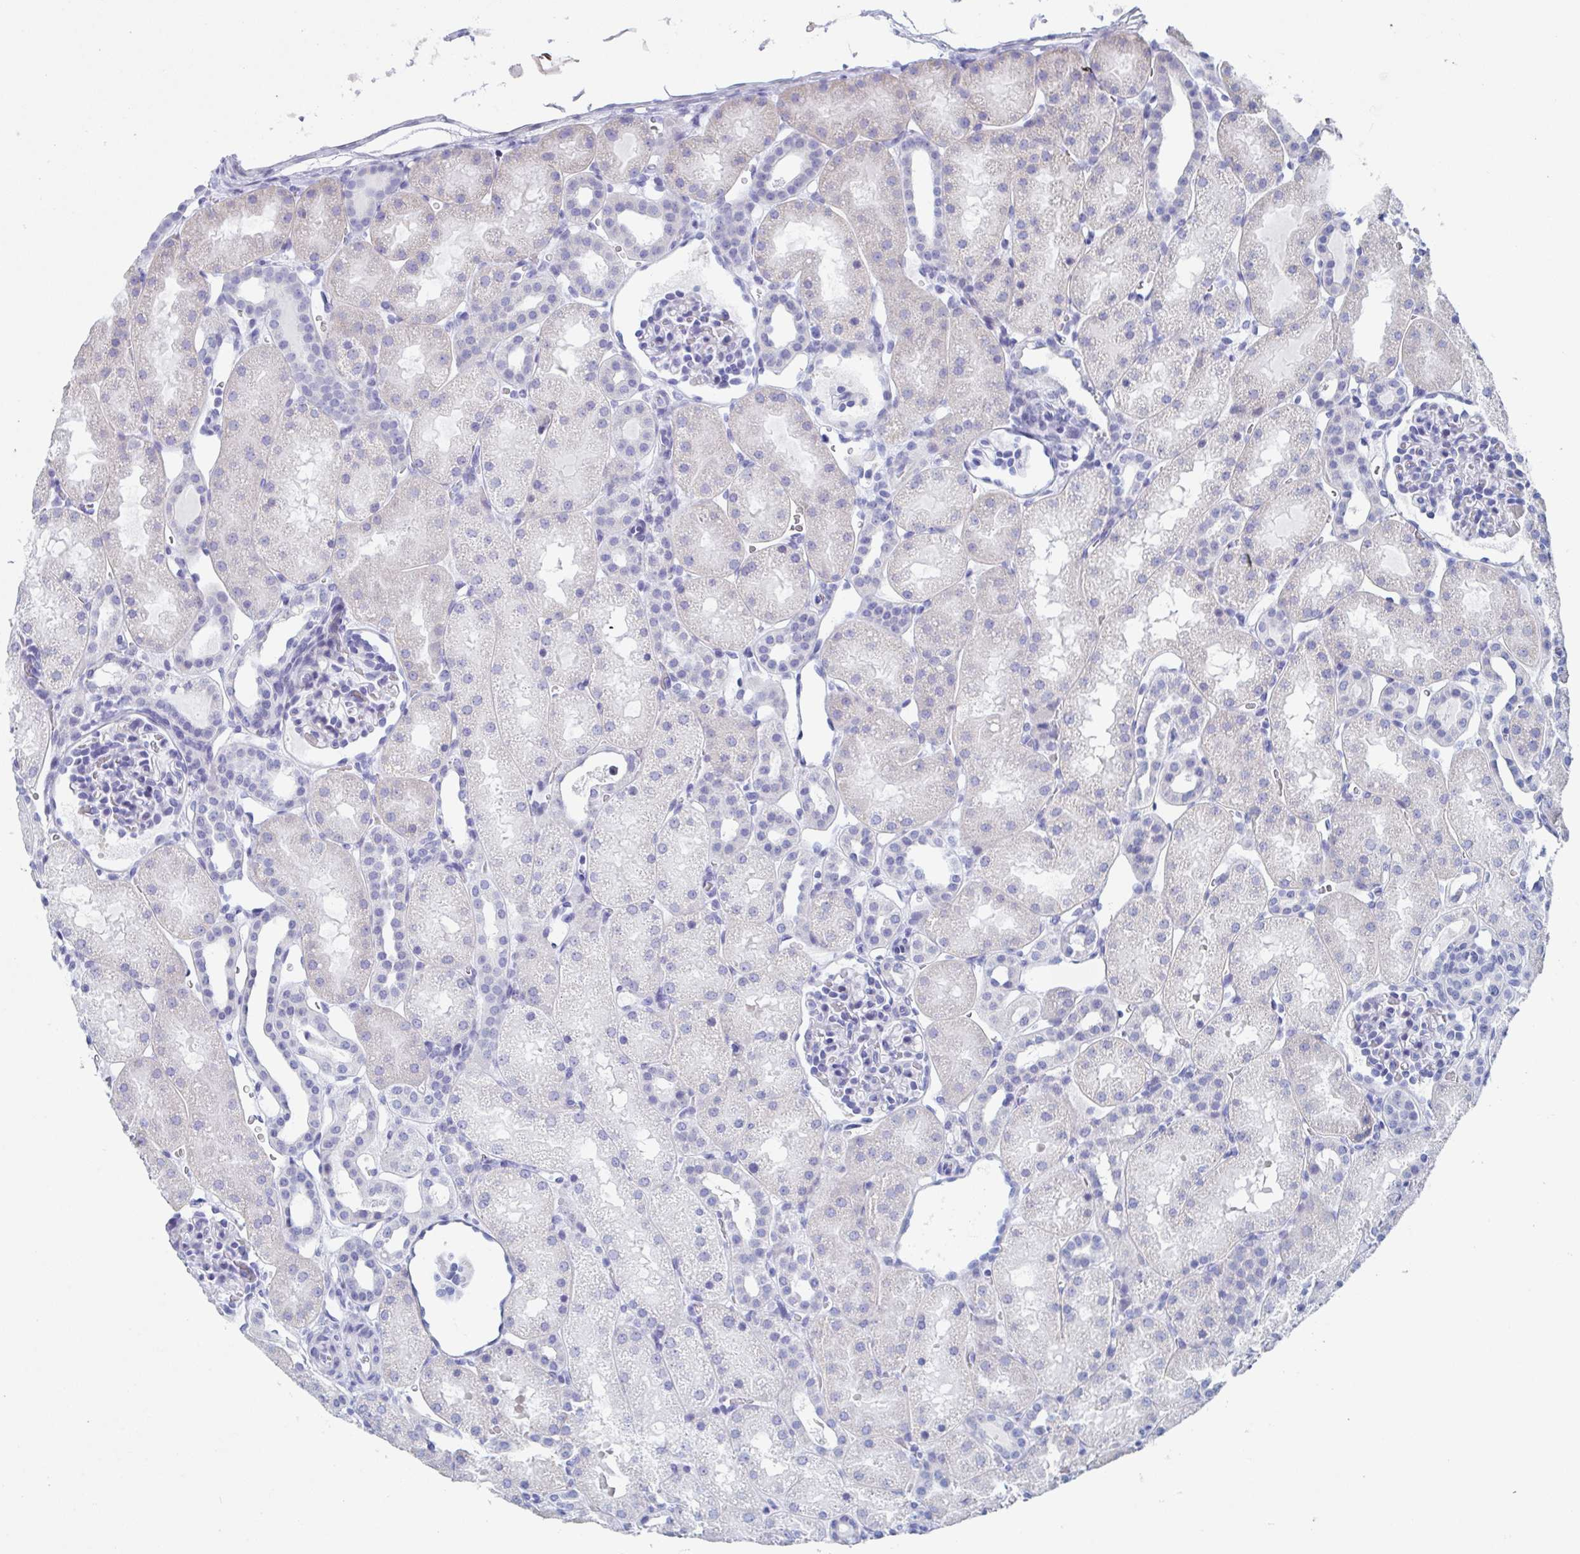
{"staining": {"intensity": "negative", "quantity": "none", "location": "none"}, "tissue": "kidney", "cell_type": "Cells in glomeruli", "image_type": "normal", "snomed": [{"axis": "morphology", "description": "Normal tissue, NOS"}, {"axis": "topography", "description": "Kidney"}], "caption": "Immunohistochemistry of normal human kidney shows no staining in cells in glomeruli.", "gene": "ZPBP", "patient": {"sex": "male", "age": 2}}